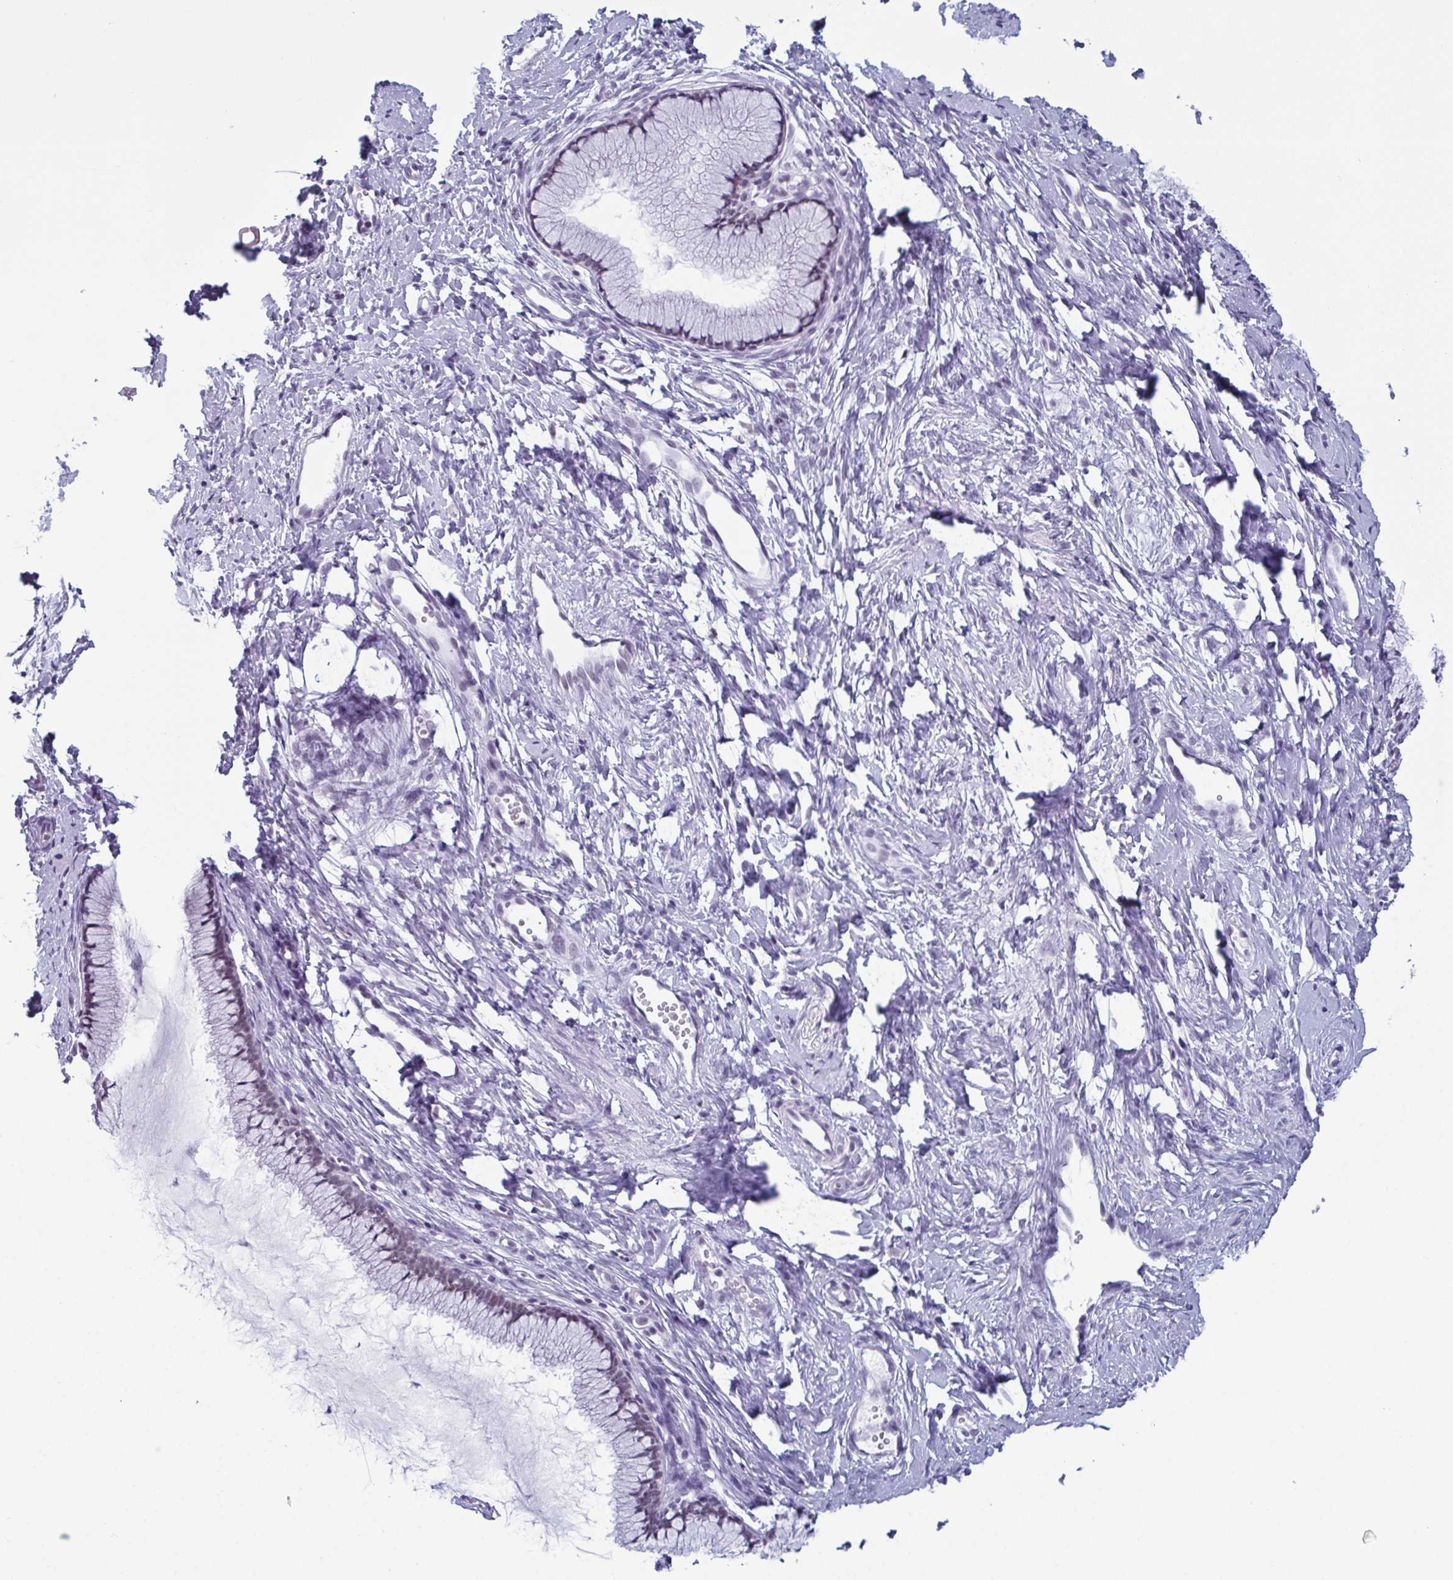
{"staining": {"intensity": "weak", "quantity": "25%-75%", "location": "nuclear"}, "tissue": "cervix", "cell_type": "Glandular cells", "image_type": "normal", "snomed": [{"axis": "morphology", "description": "Normal tissue, NOS"}, {"axis": "topography", "description": "Cervix"}], "caption": "DAB immunohistochemical staining of normal cervix reveals weak nuclear protein staining in about 25%-75% of glandular cells.", "gene": "RBM7", "patient": {"sex": "female", "age": 40}}